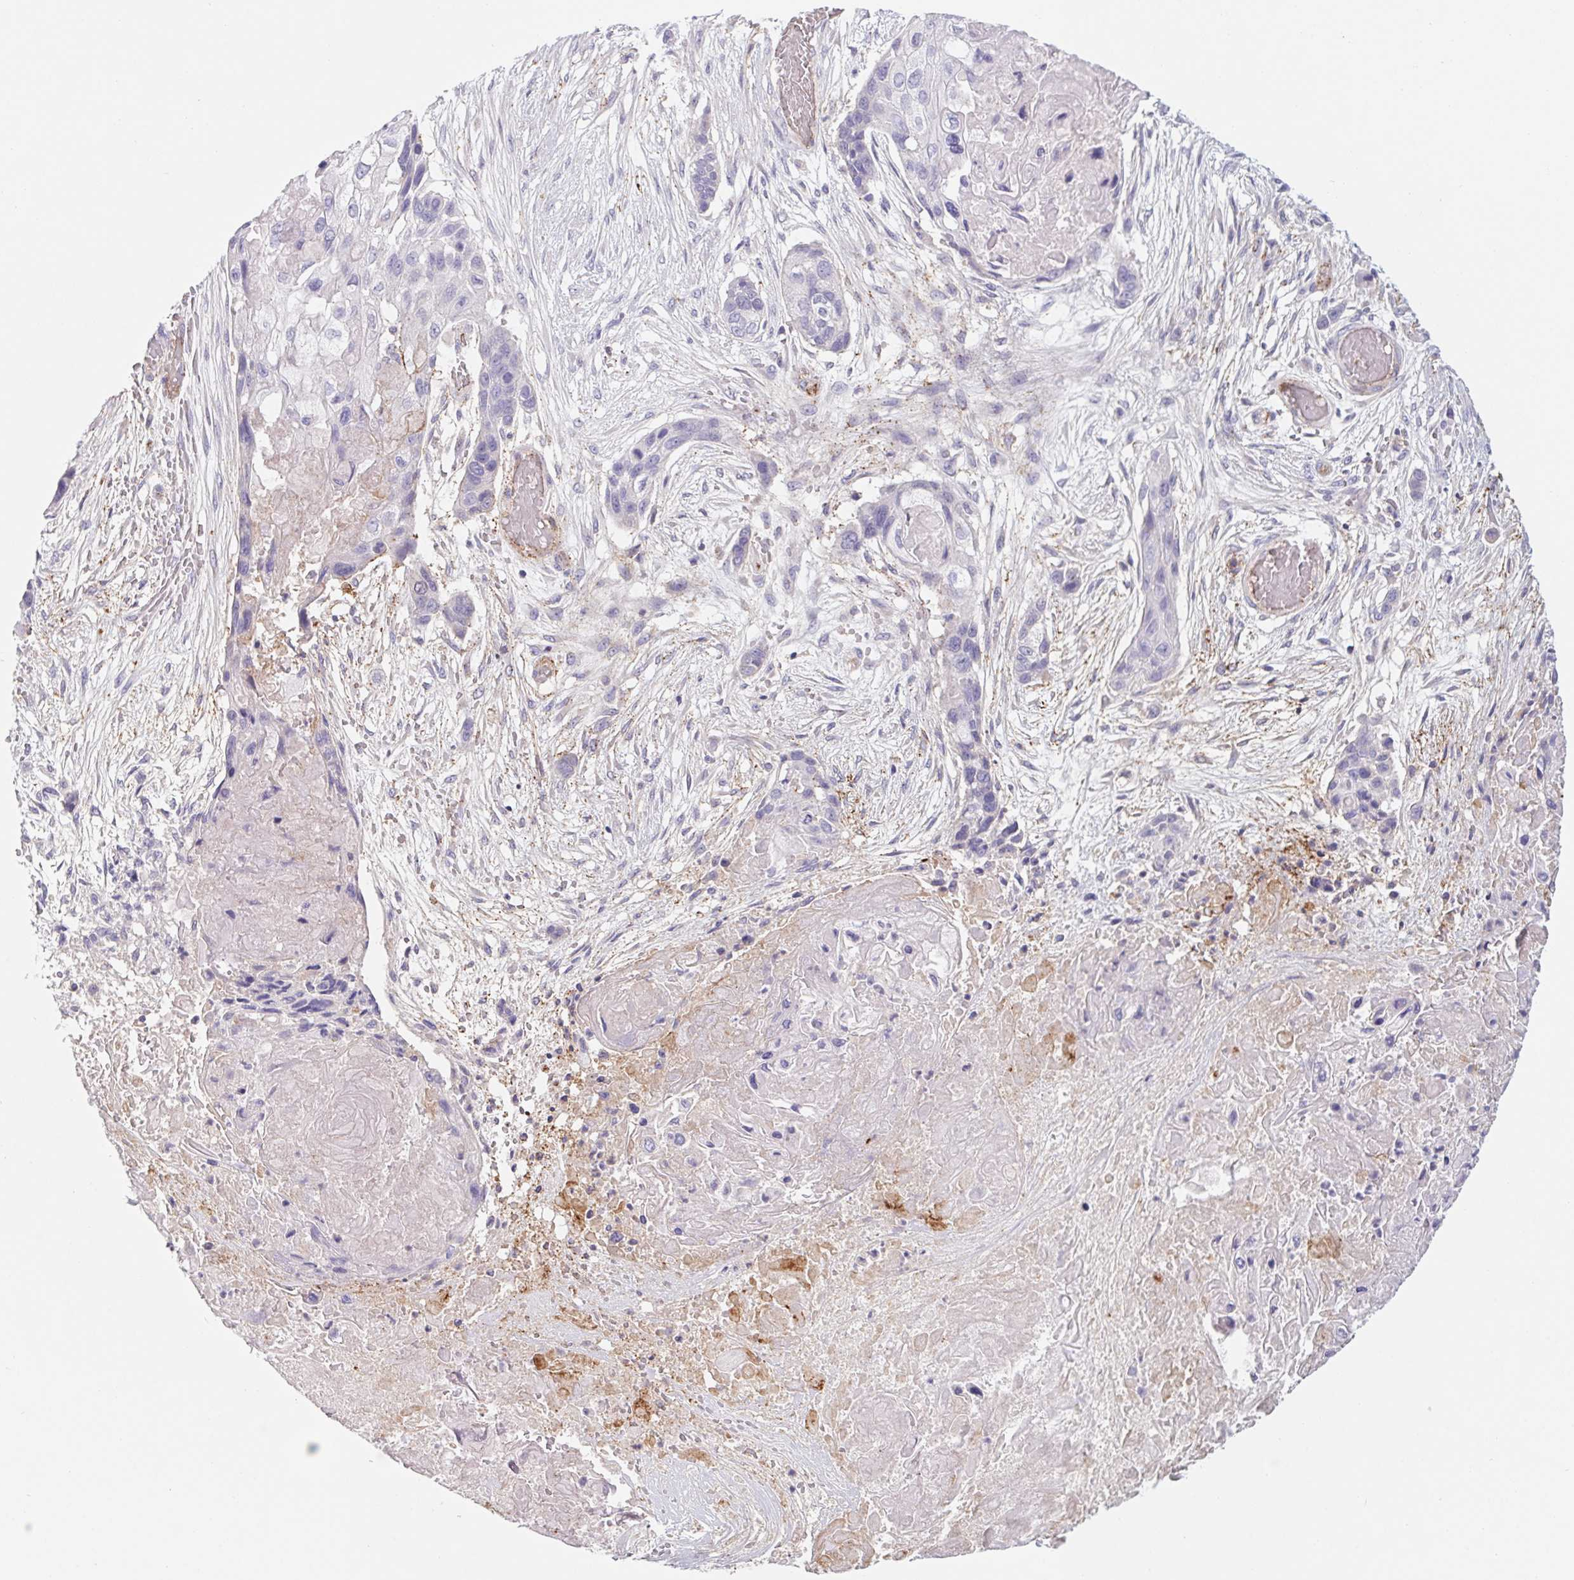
{"staining": {"intensity": "negative", "quantity": "none", "location": "none"}, "tissue": "lung cancer", "cell_type": "Tumor cells", "image_type": "cancer", "snomed": [{"axis": "morphology", "description": "Squamous cell carcinoma, NOS"}, {"axis": "topography", "description": "Lung"}], "caption": "Immunohistochemistry (IHC) micrograph of neoplastic tissue: lung cancer (squamous cell carcinoma) stained with DAB demonstrates no significant protein positivity in tumor cells. The staining was performed using DAB to visualize the protein expression in brown, while the nuclei were stained in blue with hematoxylin (Magnification: 20x).", "gene": "LPA", "patient": {"sex": "male", "age": 69}}